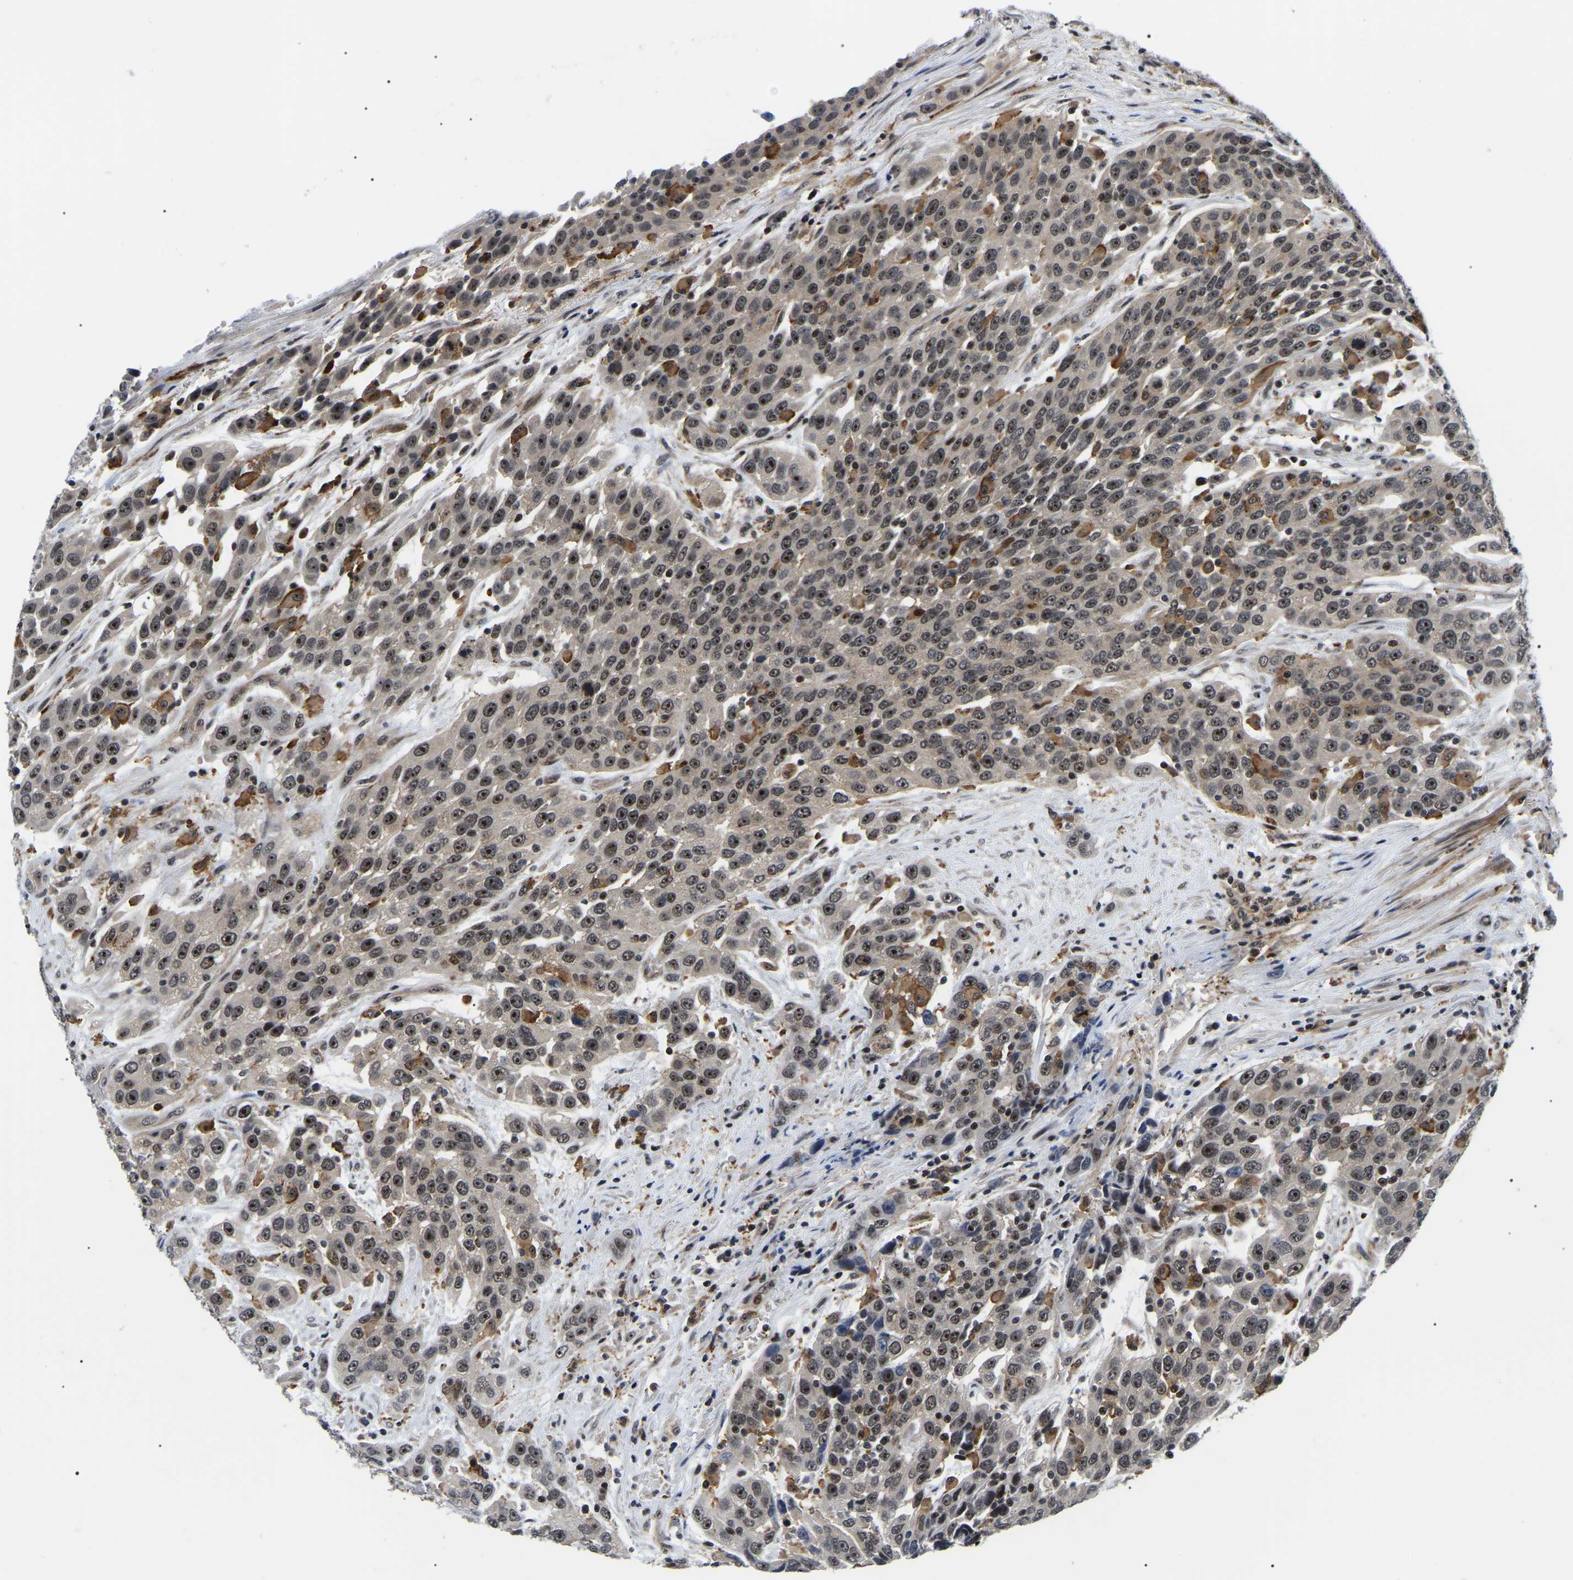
{"staining": {"intensity": "strong", "quantity": ">75%", "location": "nuclear"}, "tissue": "urothelial cancer", "cell_type": "Tumor cells", "image_type": "cancer", "snomed": [{"axis": "morphology", "description": "Urothelial carcinoma, High grade"}, {"axis": "topography", "description": "Urinary bladder"}], "caption": "A high amount of strong nuclear expression is seen in approximately >75% of tumor cells in urothelial cancer tissue.", "gene": "RRP1B", "patient": {"sex": "female", "age": 80}}